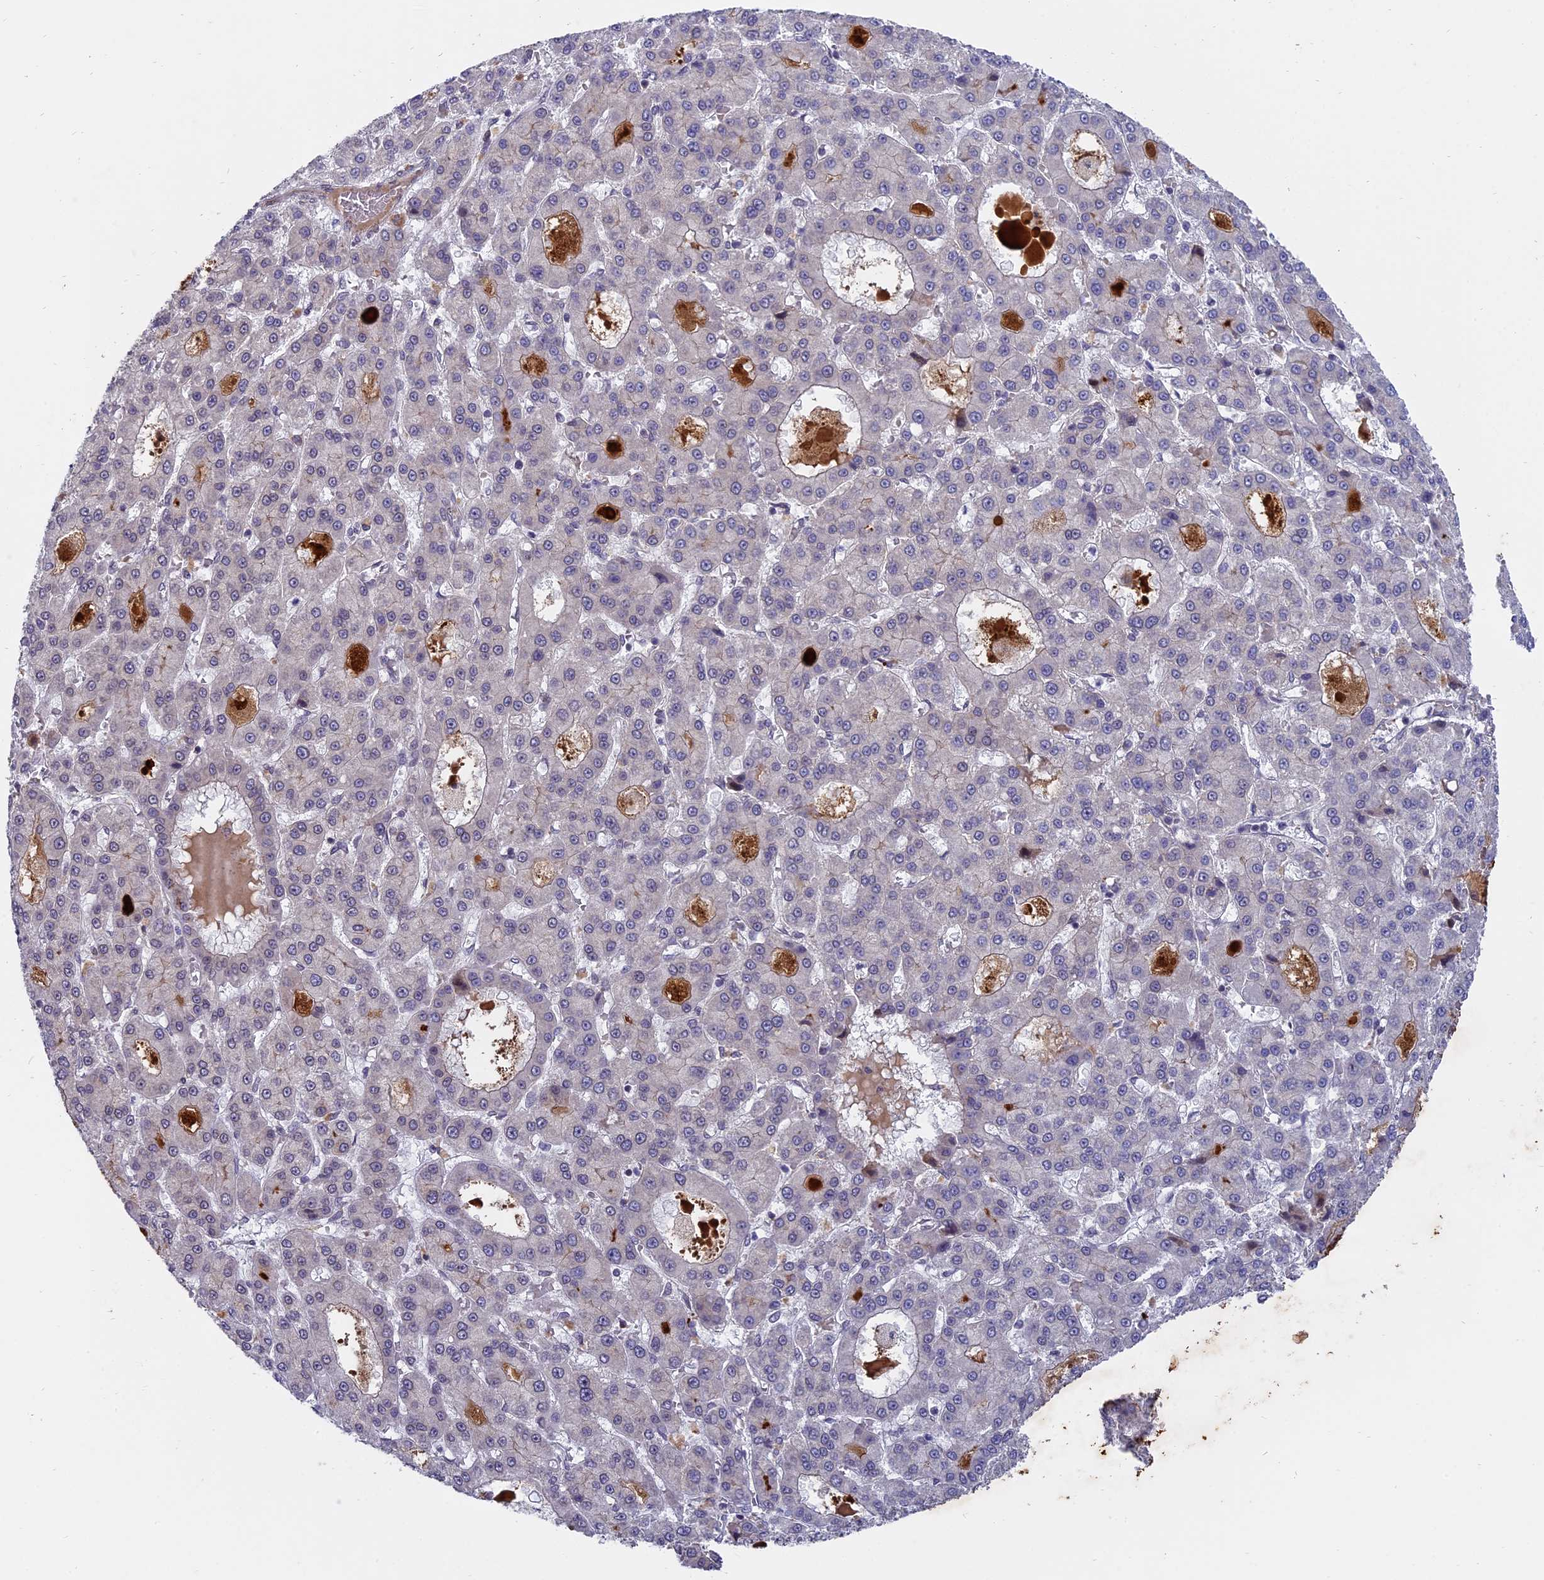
{"staining": {"intensity": "negative", "quantity": "none", "location": "none"}, "tissue": "liver cancer", "cell_type": "Tumor cells", "image_type": "cancer", "snomed": [{"axis": "morphology", "description": "Carcinoma, Hepatocellular, NOS"}, {"axis": "topography", "description": "Liver"}], "caption": "Immunohistochemistry (IHC) photomicrograph of human liver hepatocellular carcinoma stained for a protein (brown), which exhibits no staining in tumor cells. Nuclei are stained in blue.", "gene": "PYGO1", "patient": {"sex": "male", "age": 70}}